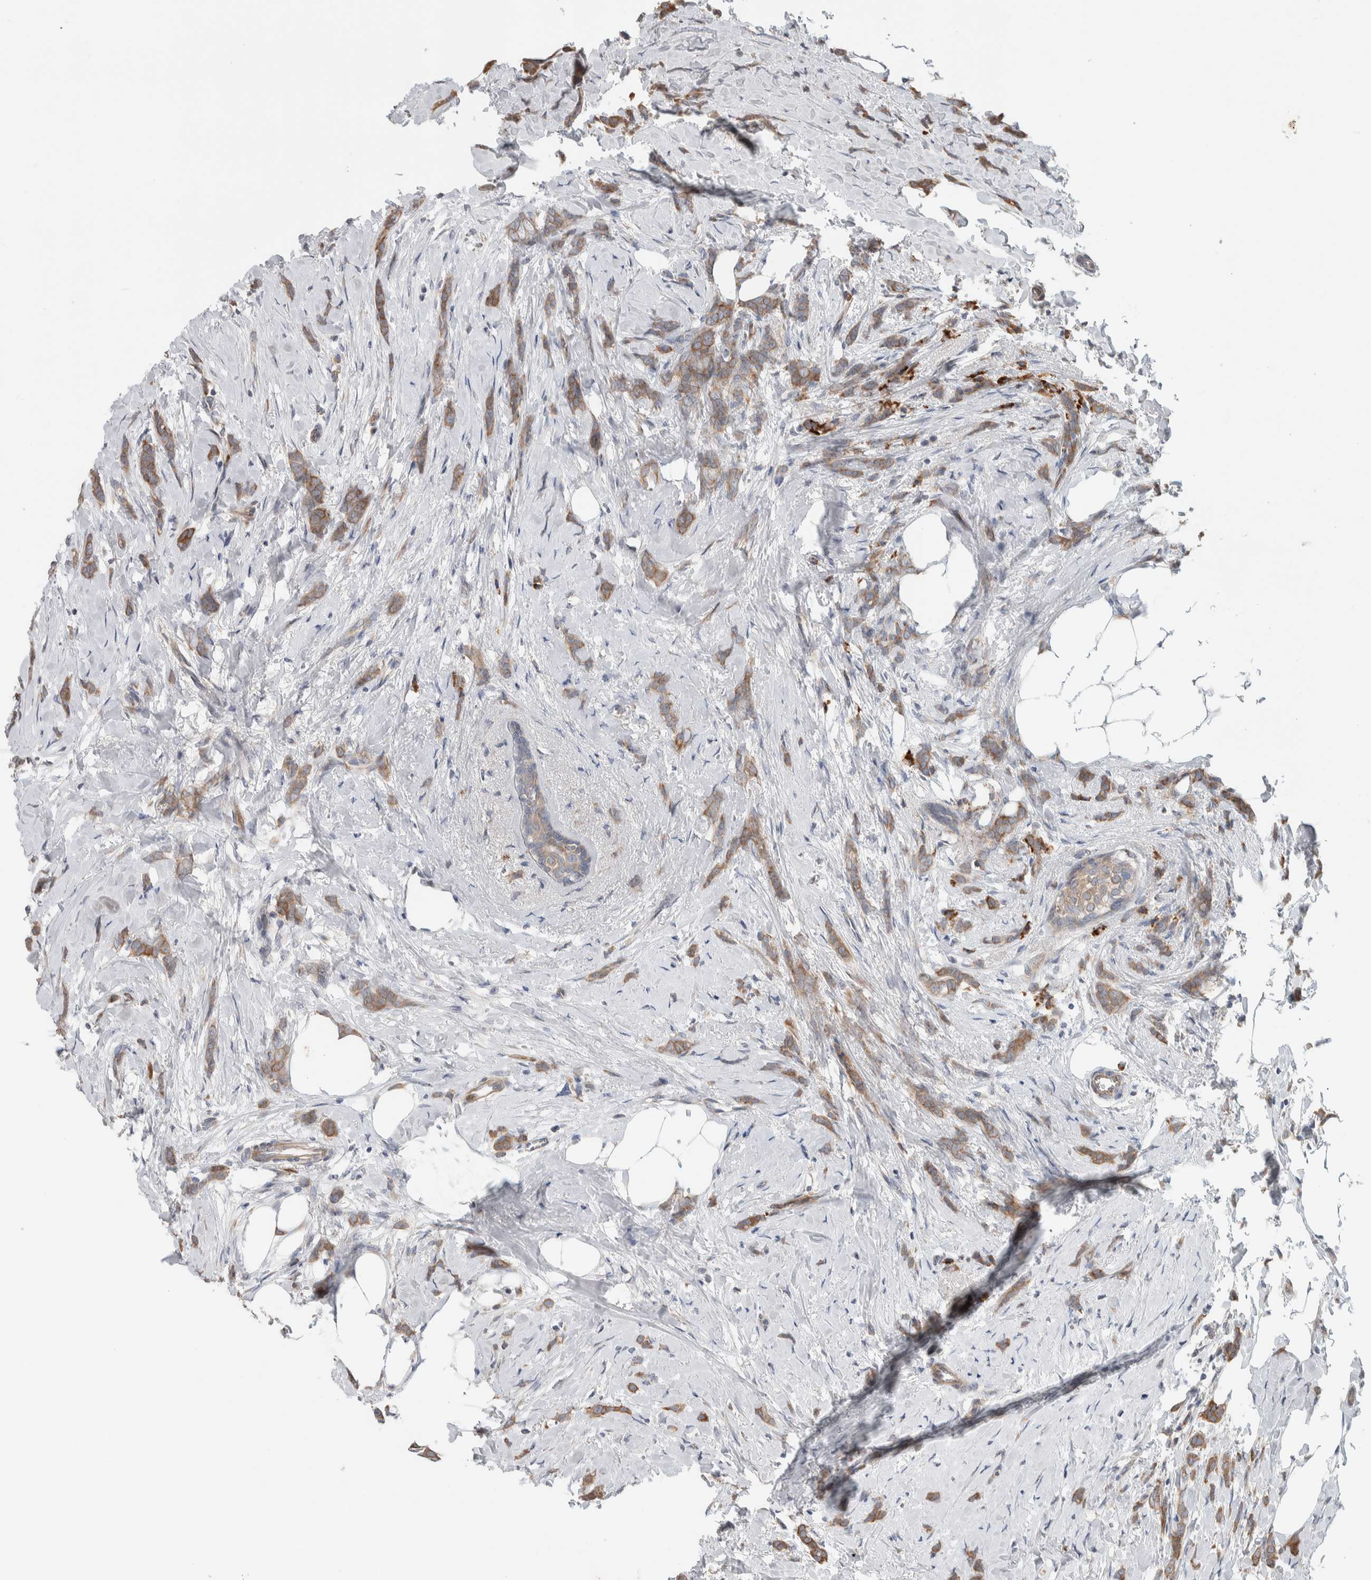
{"staining": {"intensity": "moderate", "quantity": "25%-75%", "location": "cytoplasmic/membranous"}, "tissue": "breast cancer", "cell_type": "Tumor cells", "image_type": "cancer", "snomed": [{"axis": "morphology", "description": "Lobular carcinoma, in situ"}, {"axis": "morphology", "description": "Lobular carcinoma"}, {"axis": "topography", "description": "Breast"}], "caption": "The histopathology image displays immunohistochemical staining of breast cancer (lobular carcinoma in situ). There is moderate cytoplasmic/membranous expression is identified in about 25%-75% of tumor cells.", "gene": "ADCY8", "patient": {"sex": "female", "age": 41}}